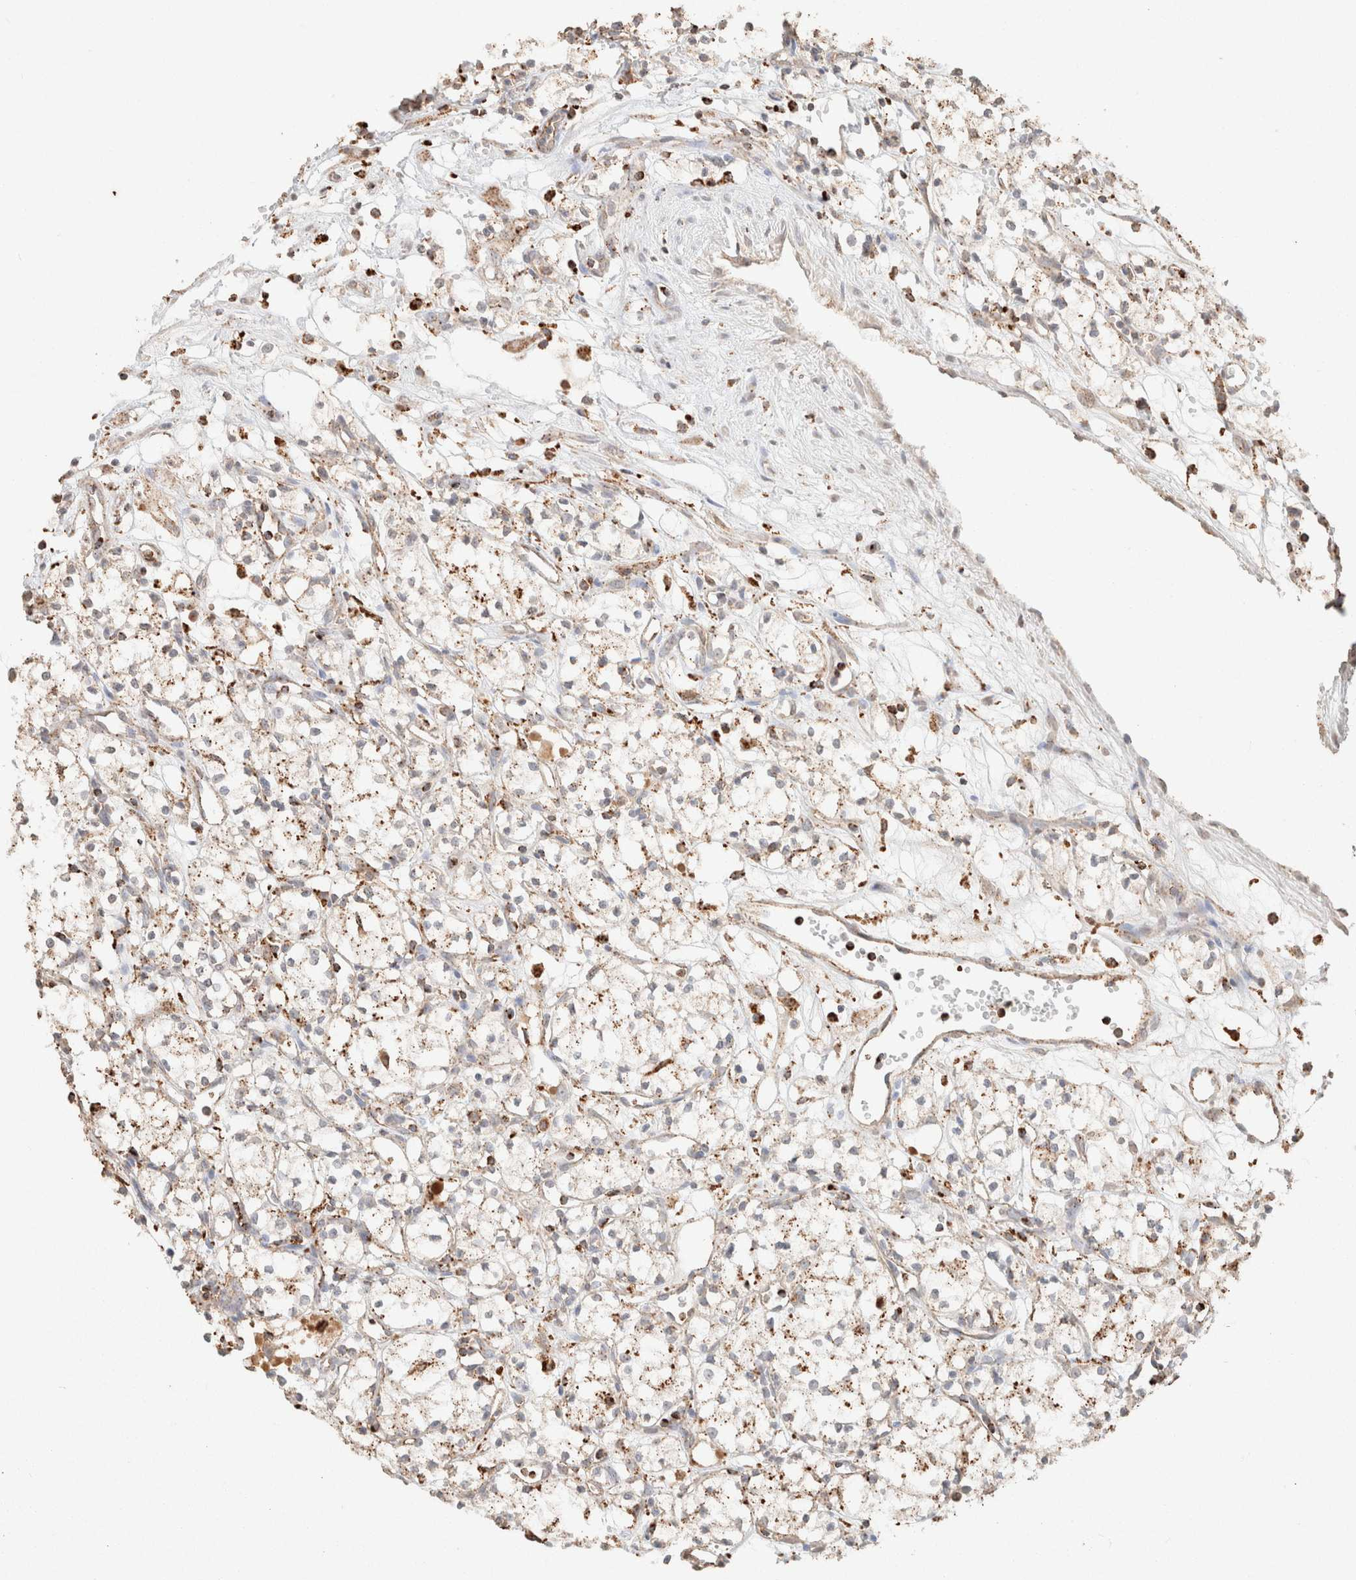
{"staining": {"intensity": "weak", "quantity": "25%-75%", "location": "cytoplasmic/membranous"}, "tissue": "renal cancer", "cell_type": "Tumor cells", "image_type": "cancer", "snomed": [{"axis": "morphology", "description": "Normal tissue, NOS"}, {"axis": "morphology", "description": "Adenocarcinoma, NOS"}, {"axis": "topography", "description": "Kidney"}], "caption": "Brown immunohistochemical staining in renal cancer displays weak cytoplasmic/membranous positivity in about 25%-75% of tumor cells. (DAB (3,3'-diaminobenzidine) IHC with brightfield microscopy, high magnification).", "gene": "CTSC", "patient": {"sex": "male", "age": 59}}